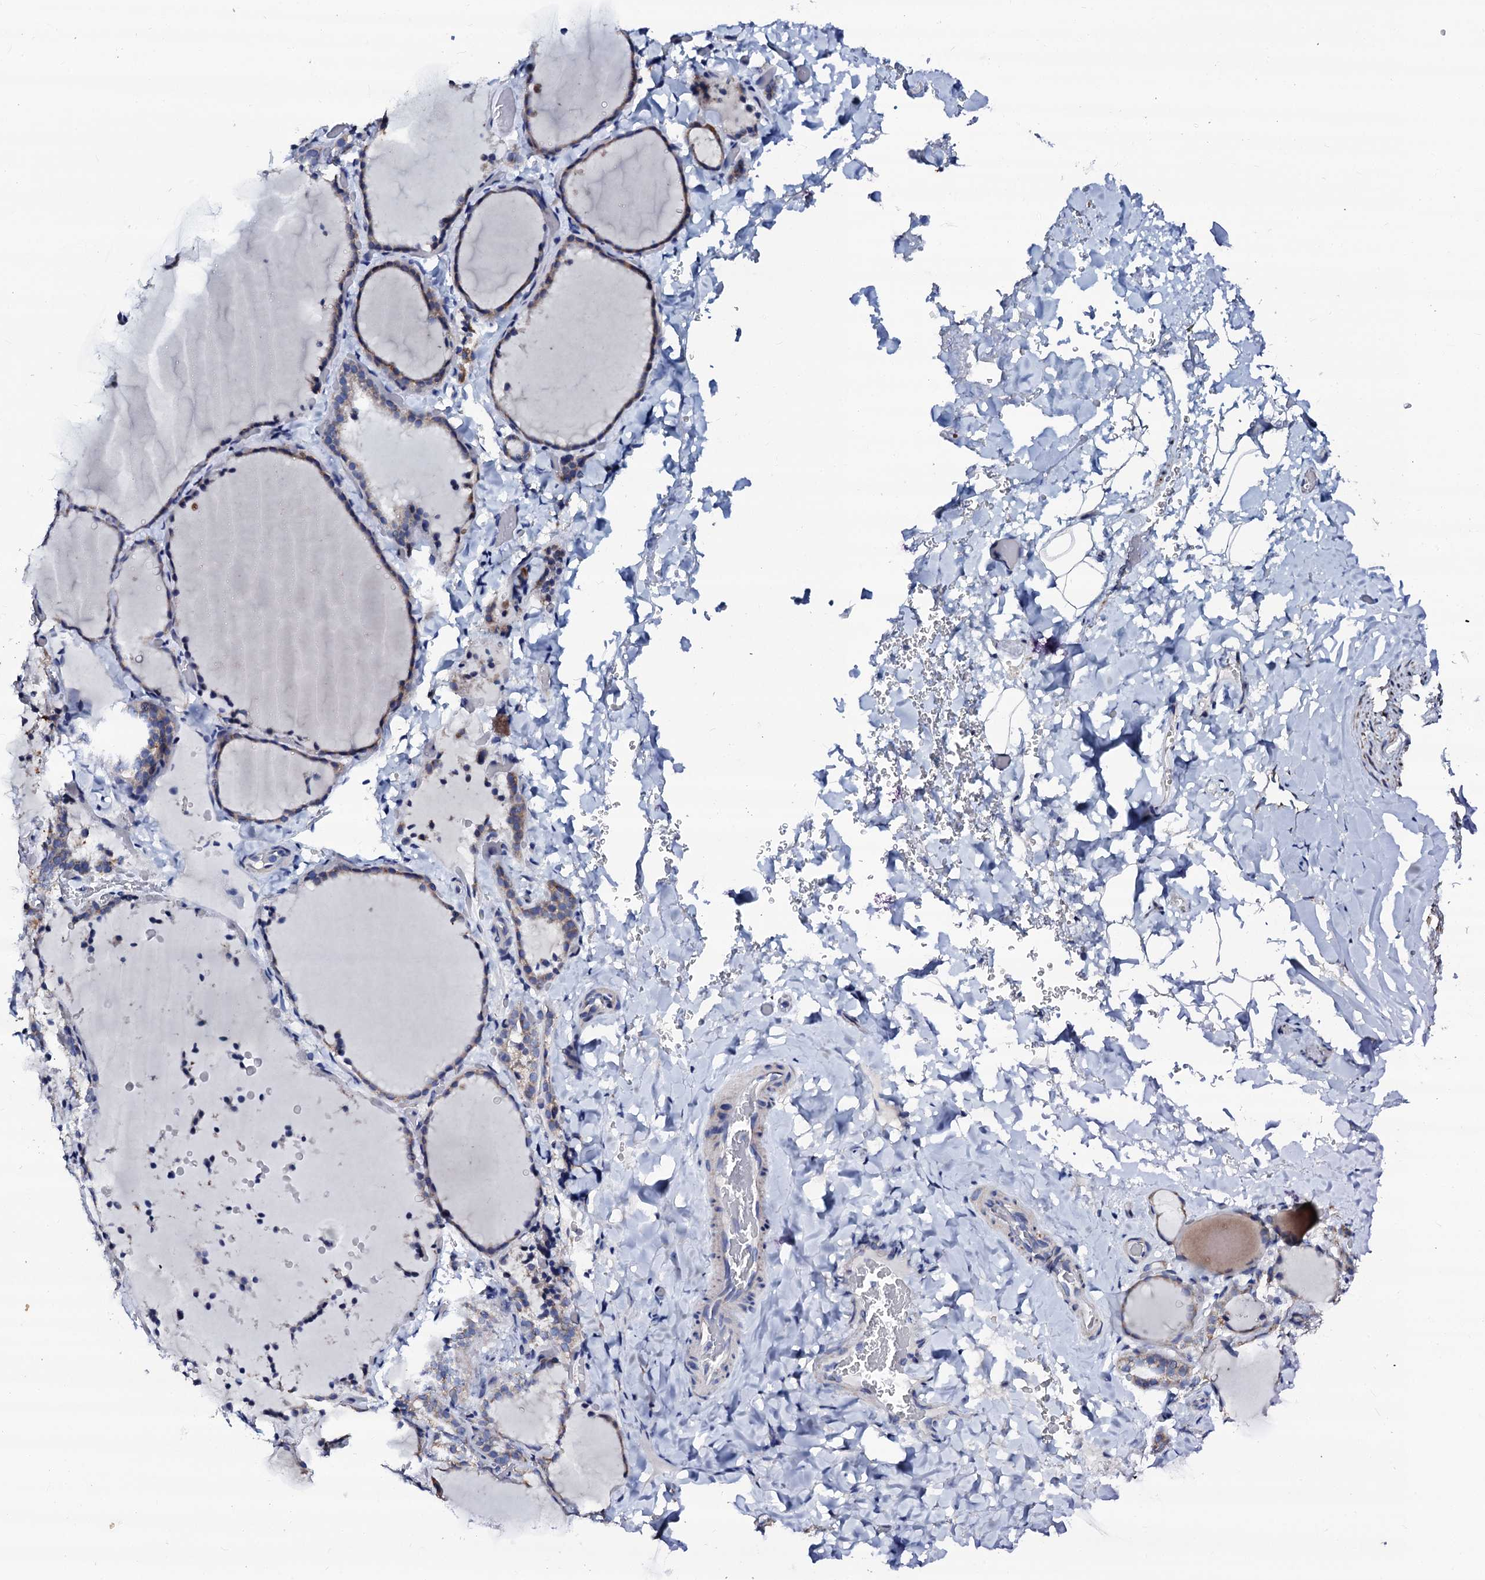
{"staining": {"intensity": "weak", "quantity": "<25%", "location": "cytoplasmic/membranous"}, "tissue": "thyroid gland", "cell_type": "Glandular cells", "image_type": "normal", "snomed": [{"axis": "morphology", "description": "Normal tissue, NOS"}, {"axis": "topography", "description": "Thyroid gland"}], "caption": "This is an IHC histopathology image of benign human thyroid gland. There is no positivity in glandular cells.", "gene": "SLC37A4", "patient": {"sex": "female", "age": 22}}